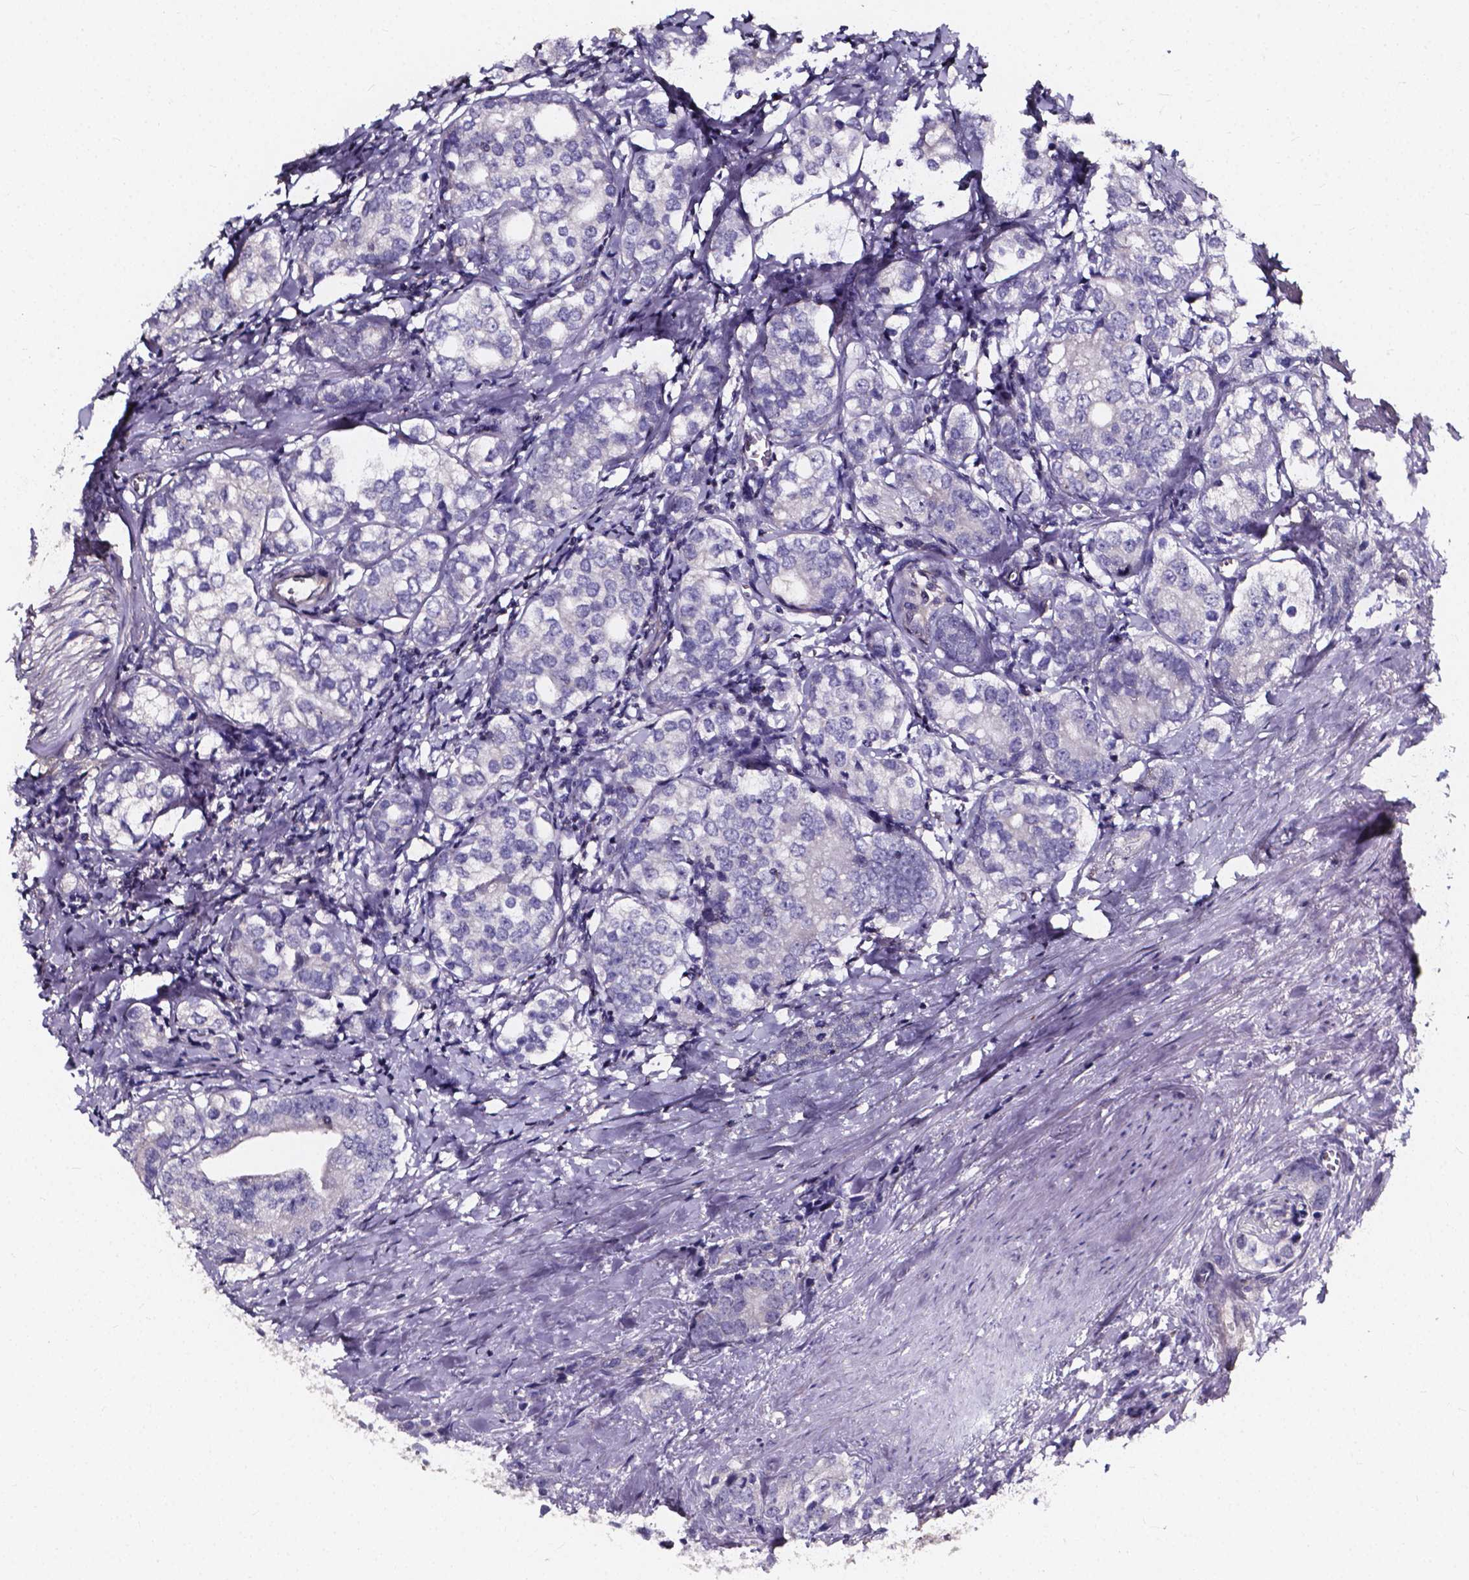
{"staining": {"intensity": "negative", "quantity": "none", "location": "none"}, "tissue": "prostate cancer", "cell_type": "Tumor cells", "image_type": "cancer", "snomed": [{"axis": "morphology", "description": "Adenocarcinoma, NOS"}, {"axis": "topography", "description": "Prostate and seminal vesicle, NOS"}], "caption": "Tumor cells show no significant protein positivity in prostate adenocarcinoma.", "gene": "THEMIS", "patient": {"sex": "male", "age": 63}}